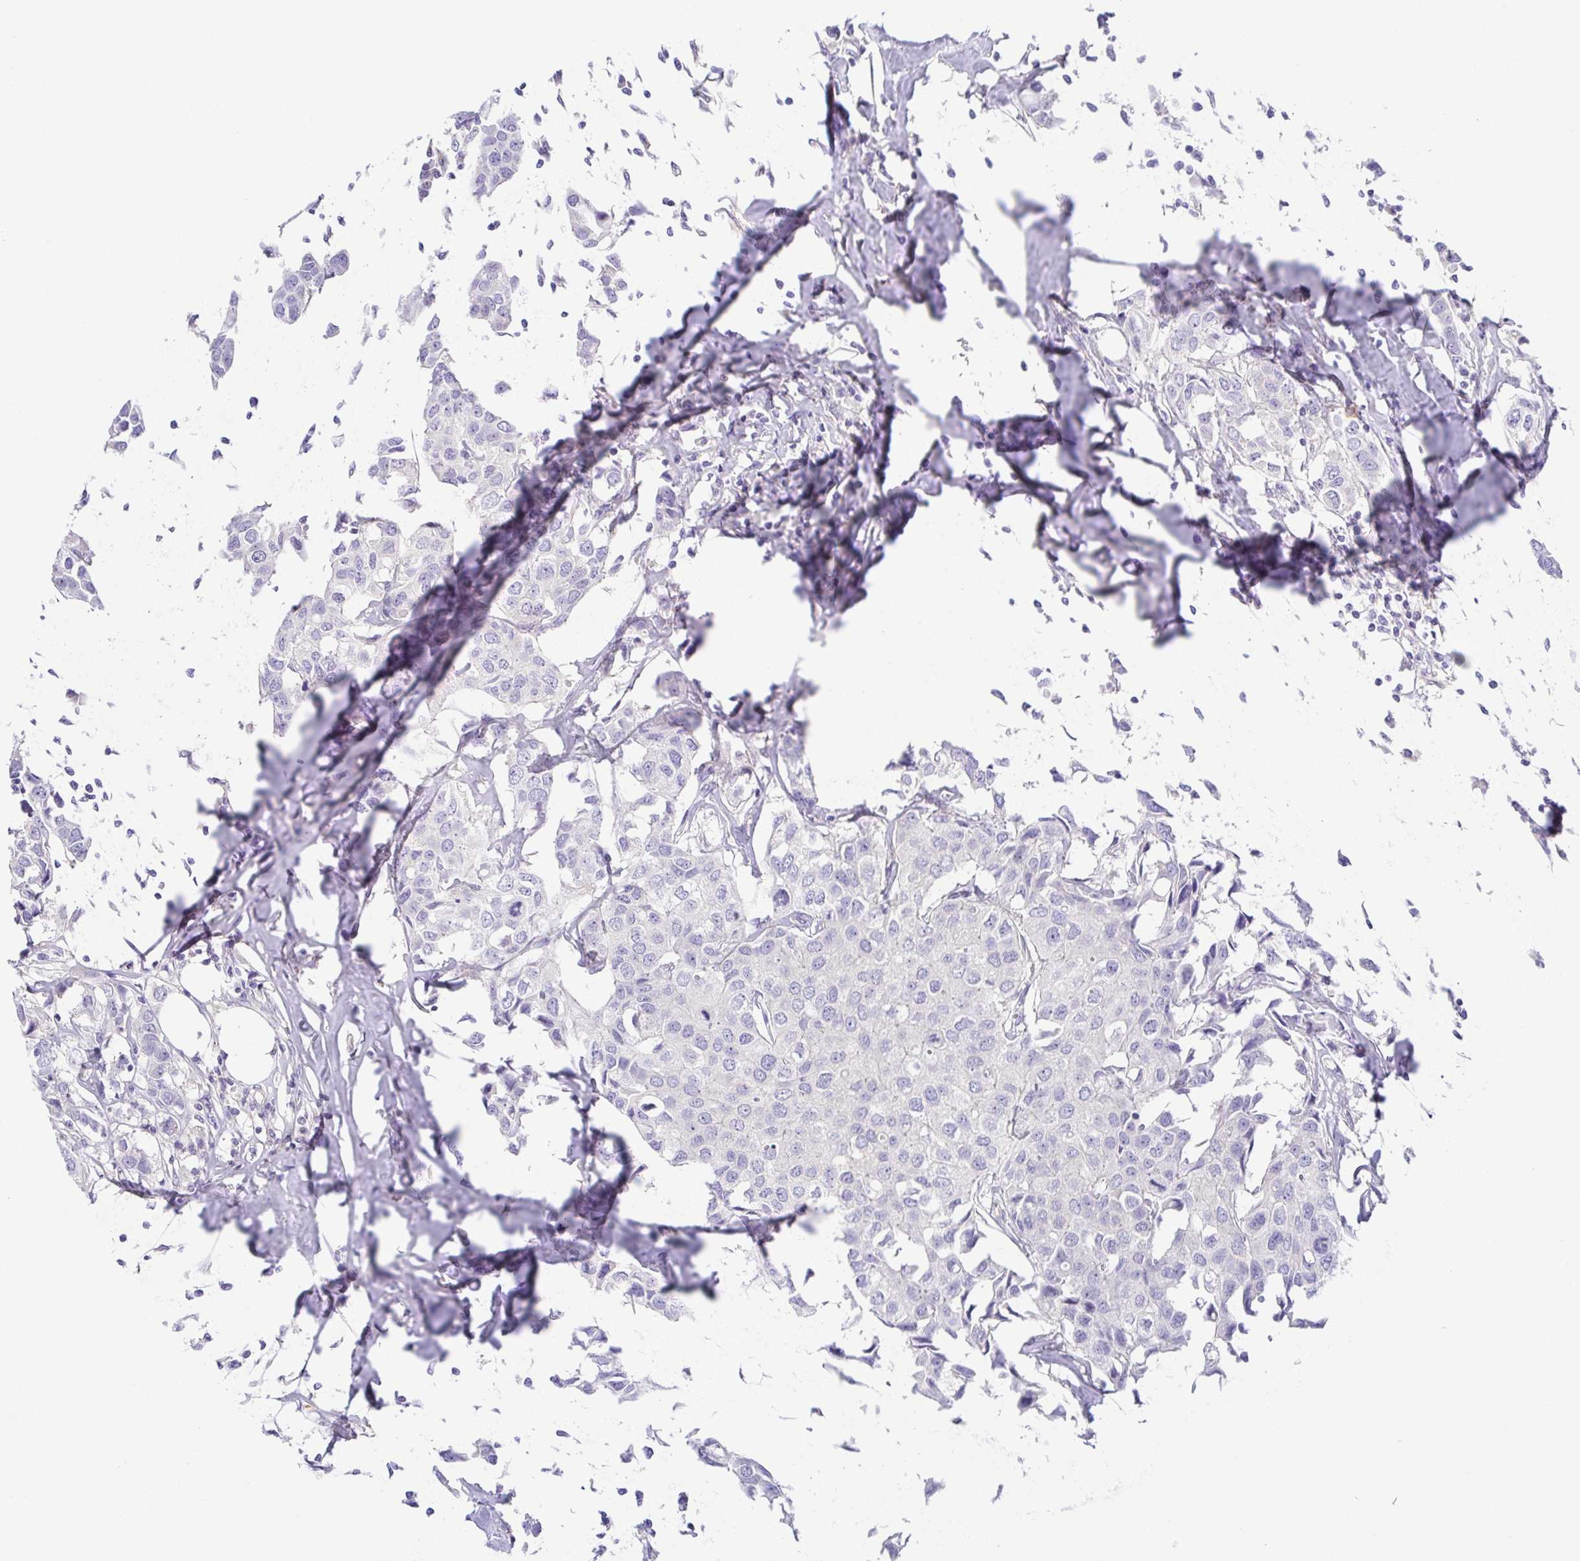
{"staining": {"intensity": "negative", "quantity": "none", "location": "none"}, "tissue": "breast cancer", "cell_type": "Tumor cells", "image_type": "cancer", "snomed": [{"axis": "morphology", "description": "Duct carcinoma"}, {"axis": "topography", "description": "Breast"}], "caption": "Immunohistochemical staining of human breast invasive ductal carcinoma displays no significant positivity in tumor cells.", "gene": "KRTDAP", "patient": {"sex": "female", "age": 80}}